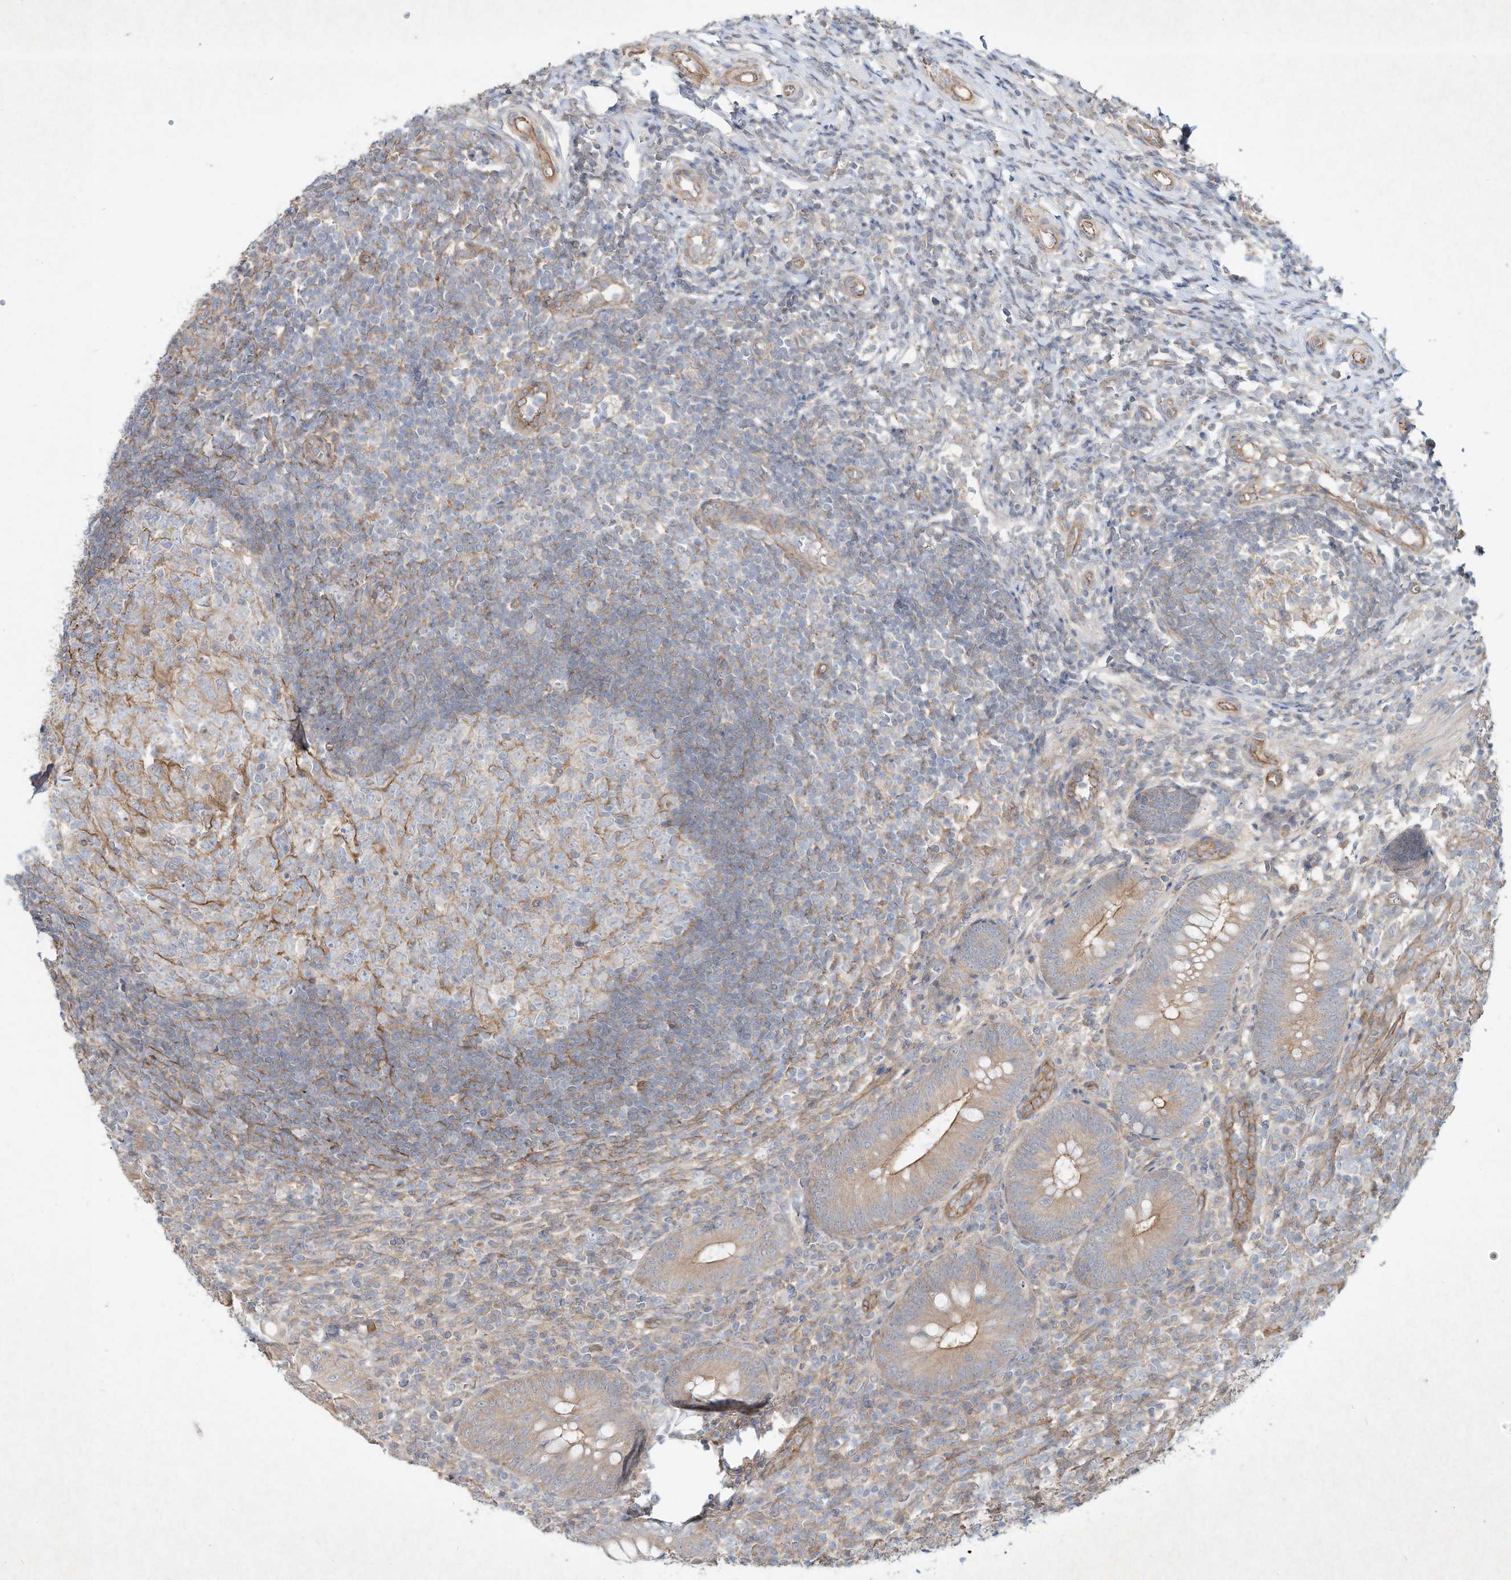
{"staining": {"intensity": "moderate", "quantity": "<25%", "location": "cytoplasmic/membranous"}, "tissue": "appendix", "cell_type": "Glandular cells", "image_type": "normal", "snomed": [{"axis": "morphology", "description": "Normal tissue, NOS"}, {"axis": "topography", "description": "Appendix"}], "caption": "A low amount of moderate cytoplasmic/membranous positivity is present in approximately <25% of glandular cells in normal appendix.", "gene": "HTR5A", "patient": {"sex": "male", "age": 14}}